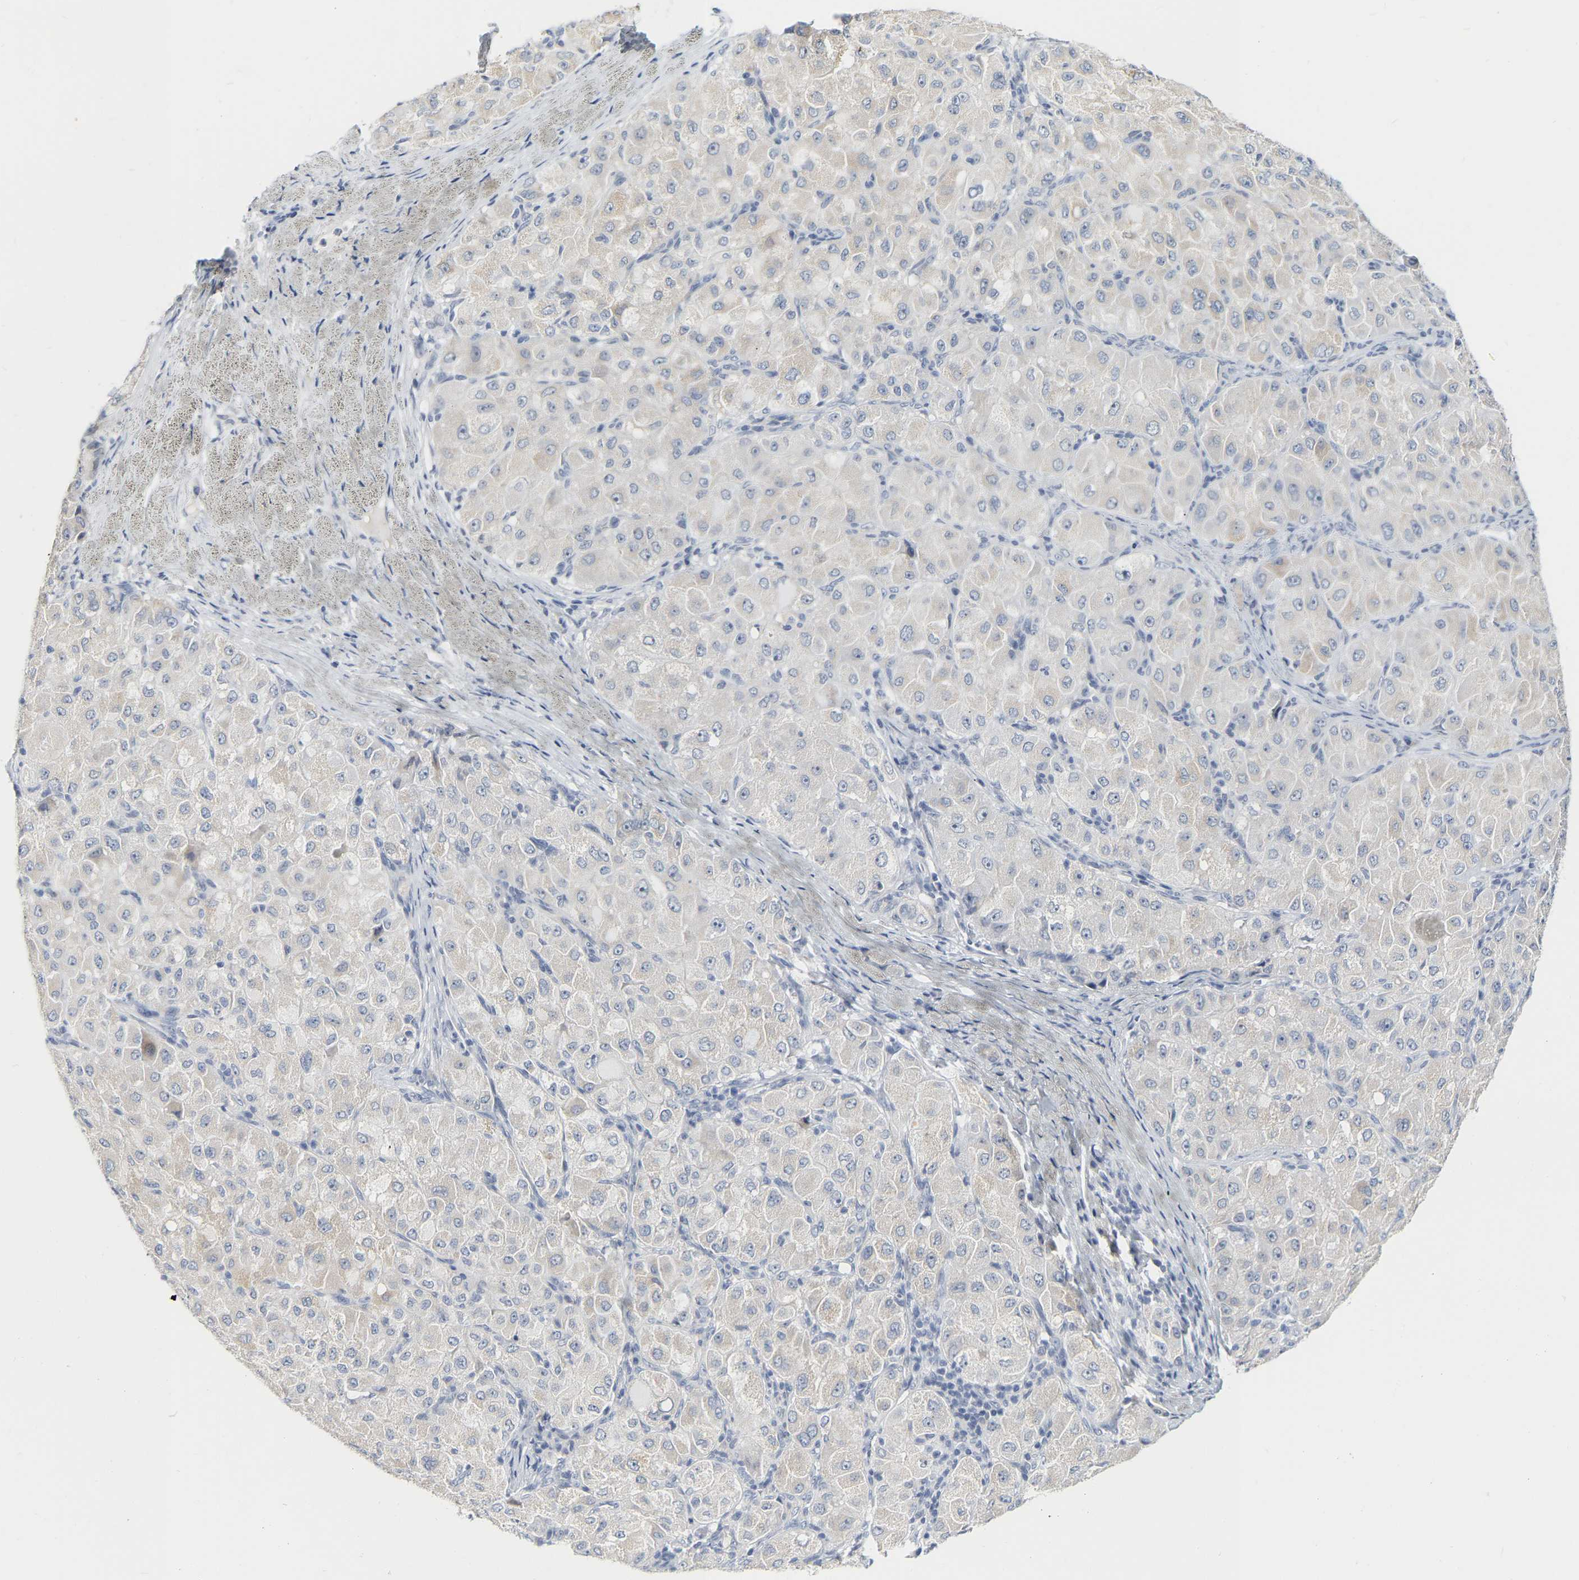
{"staining": {"intensity": "negative", "quantity": "none", "location": "none"}, "tissue": "liver cancer", "cell_type": "Tumor cells", "image_type": "cancer", "snomed": [{"axis": "morphology", "description": "Carcinoma, Hepatocellular, NOS"}, {"axis": "topography", "description": "Liver"}], "caption": "There is no significant positivity in tumor cells of liver cancer.", "gene": "KRT76", "patient": {"sex": "male", "age": 80}}